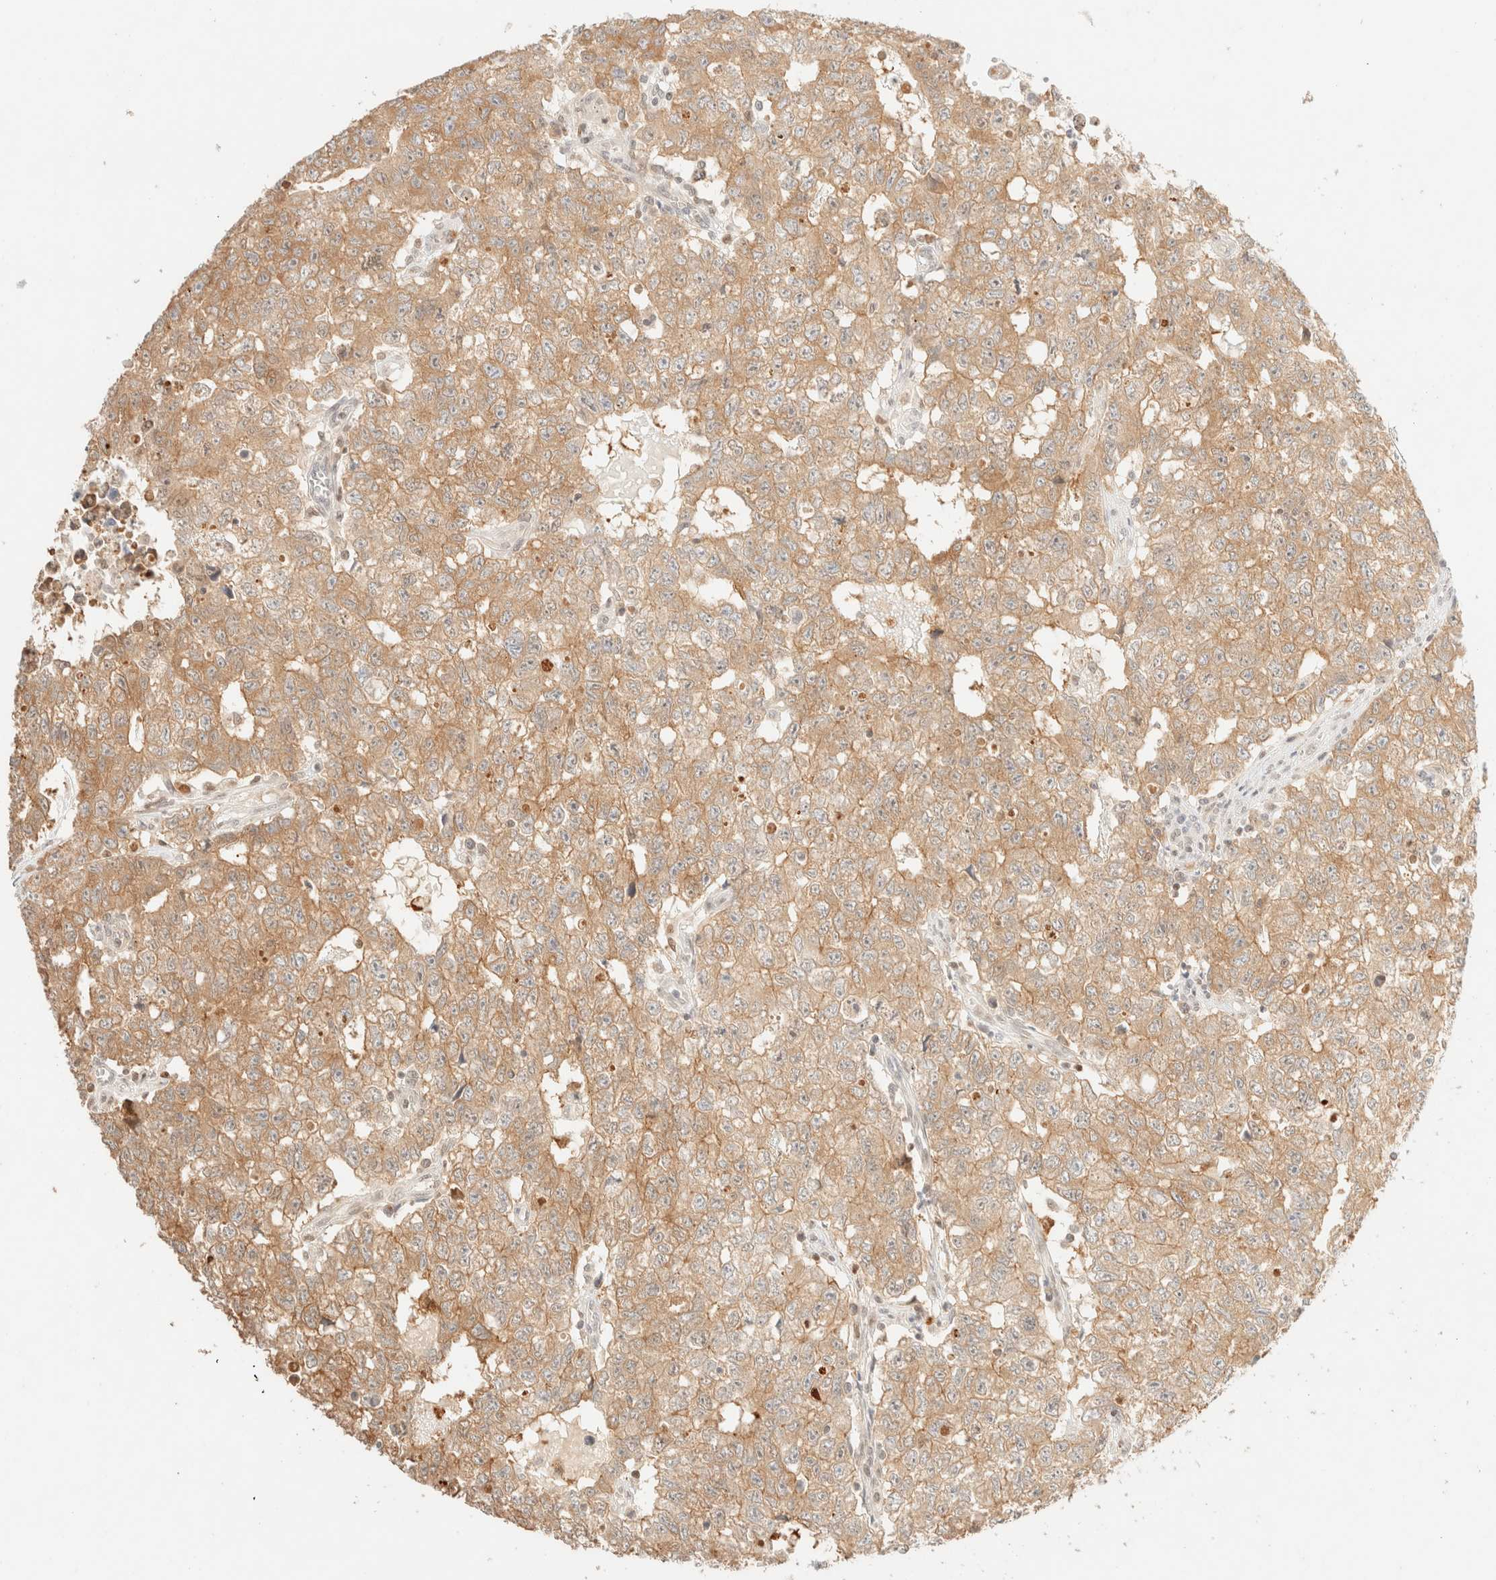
{"staining": {"intensity": "moderate", "quantity": ">75%", "location": "cytoplasmic/membranous"}, "tissue": "testis cancer", "cell_type": "Tumor cells", "image_type": "cancer", "snomed": [{"axis": "morphology", "description": "Carcinoma, Embryonal, NOS"}, {"axis": "topography", "description": "Testis"}], "caption": "Protein staining of testis embryonal carcinoma tissue shows moderate cytoplasmic/membranous positivity in about >75% of tumor cells.", "gene": "TSR1", "patient": {"sex": "male", "age": 28}}